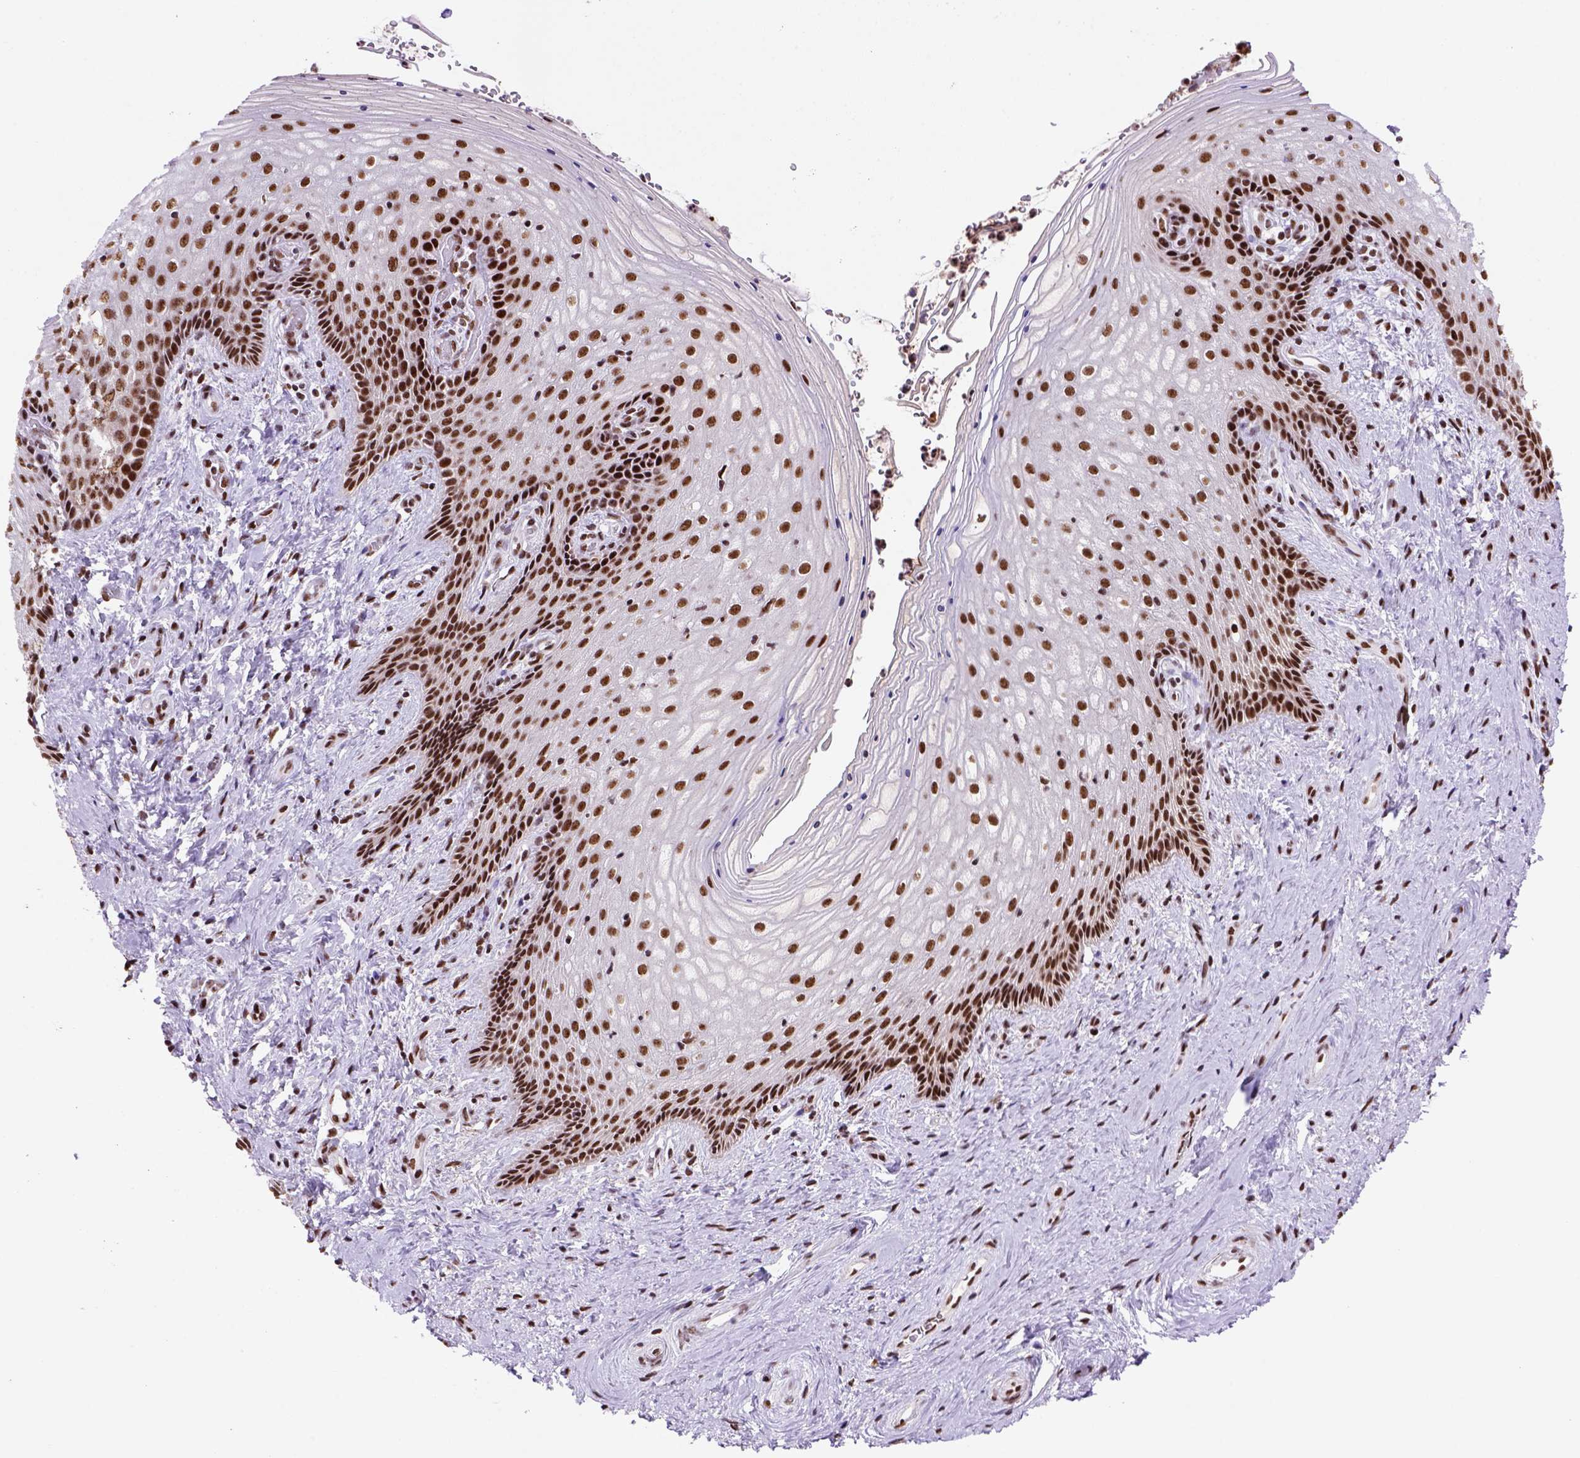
{"staining": {"intensity": "strong", "quantity": ">75%", "location": "nuclear"}, "tissue": "vagina", "cell_type": "Squamous epithelial cells", "image_type": "normal", "snomed": [{"axis": "morphology", "description": "Normal tissue, NOS"}, {"axis": "topography", "description": "Vagina"}], "caption": "DAB immunohistochemical staining of normal vagina displays strong nuclear protein staining in about >75% of squamous epithelial cells.", "gene": "NSMCE2", "patient": {"sex": "female", "age": 45}}